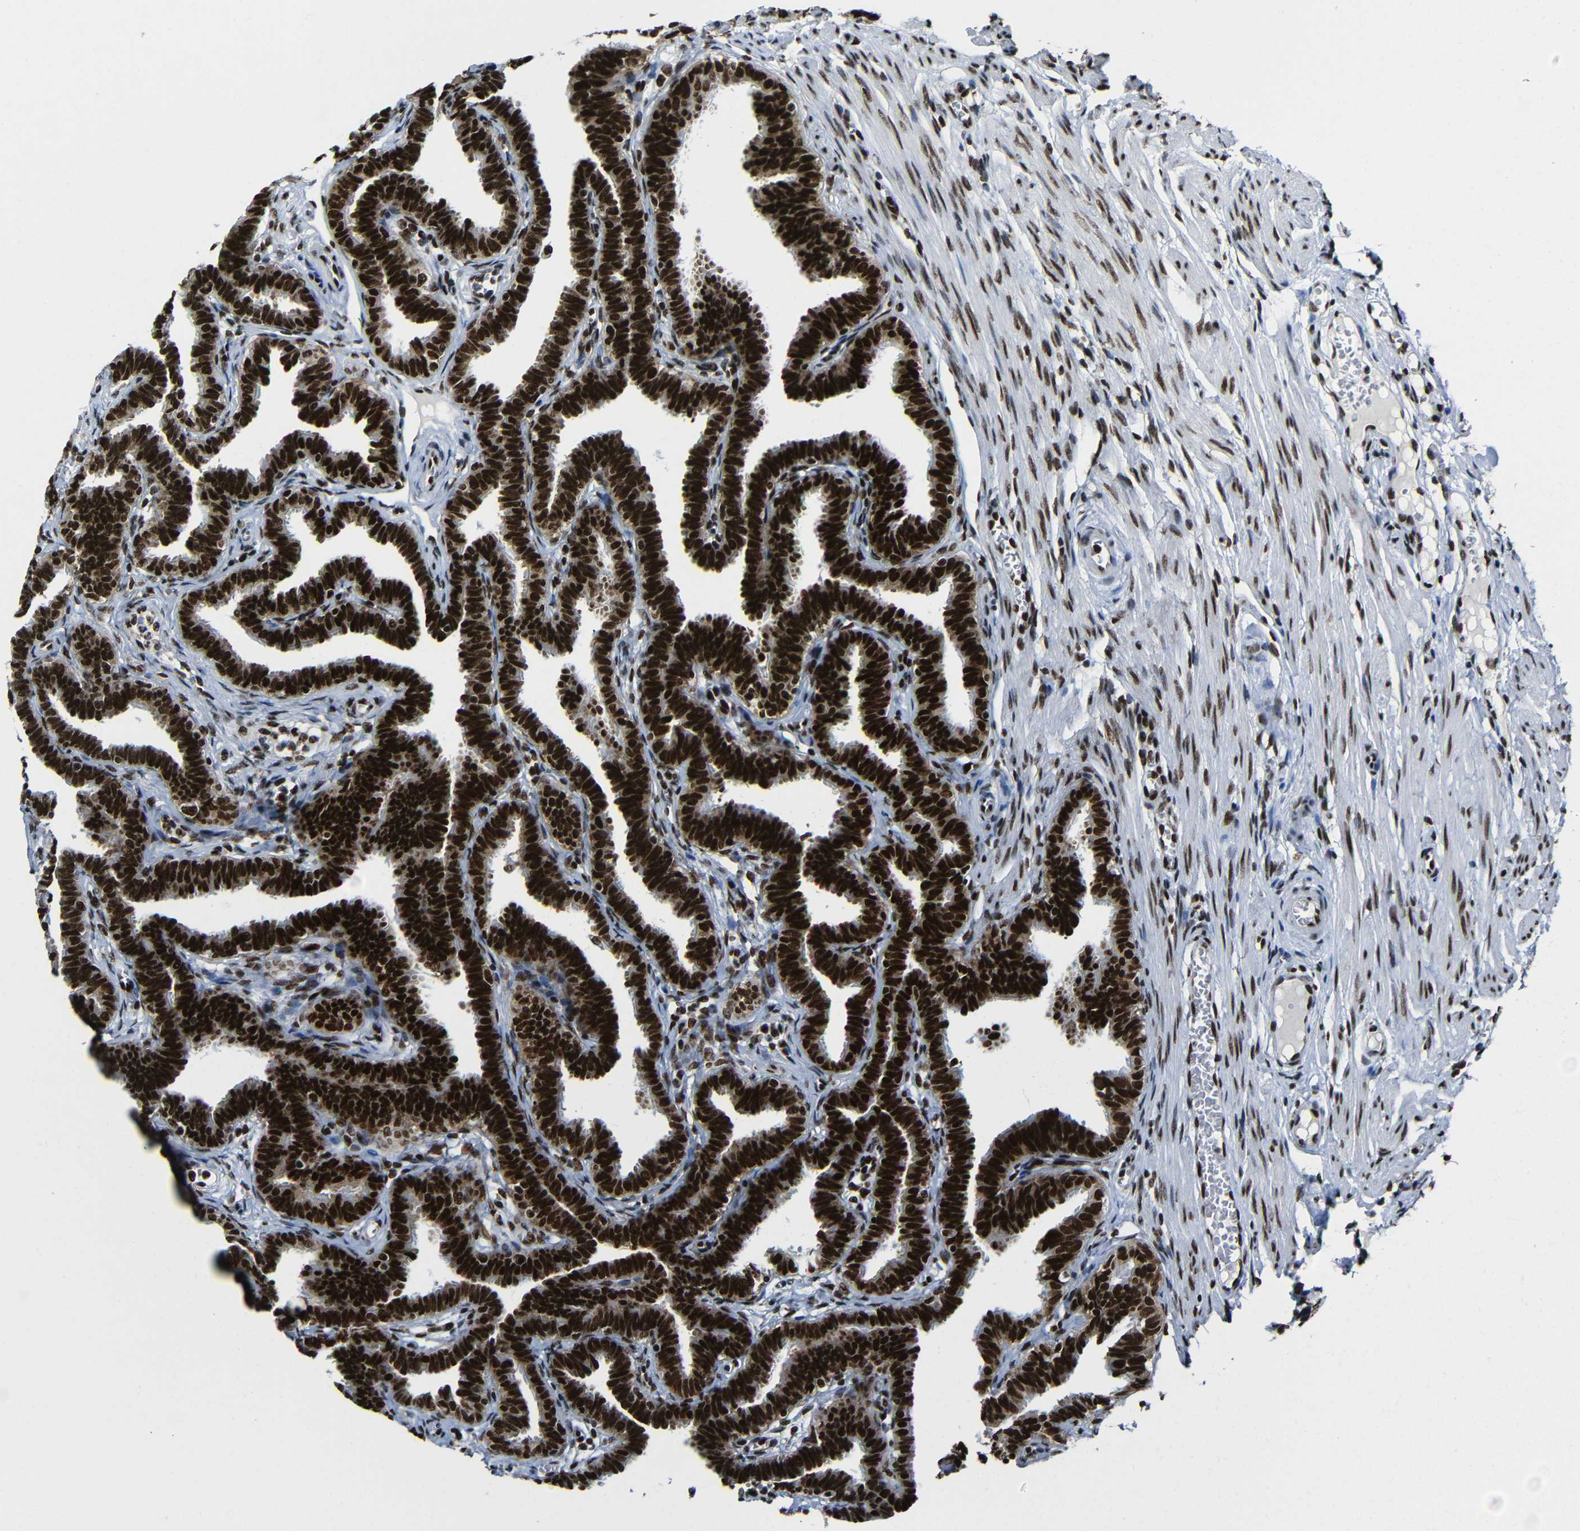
{"staining": {"intensity": "strong", "quantity": ">75%", "location": "nuclear"}, "tissue": "fallopian tube", "cell_type": "Glandular cells", "image_type": "normal", "snomed": [{"axis": "morphology", "description": "Normal tissue, NOS"}, {"axis": "topography", "description": "Fallopian tube"}, {"axis": "topography", "description": "Ovary"}], "caption": "The immunohistochemical stain labels strong nuclear staining in glandular cells of unremarkable fallopian tube. (DAB IHC with brightfield microscopy, high magnification).", "gene": "PTBP1", "patient": {"sex": "female", "age": 23}}